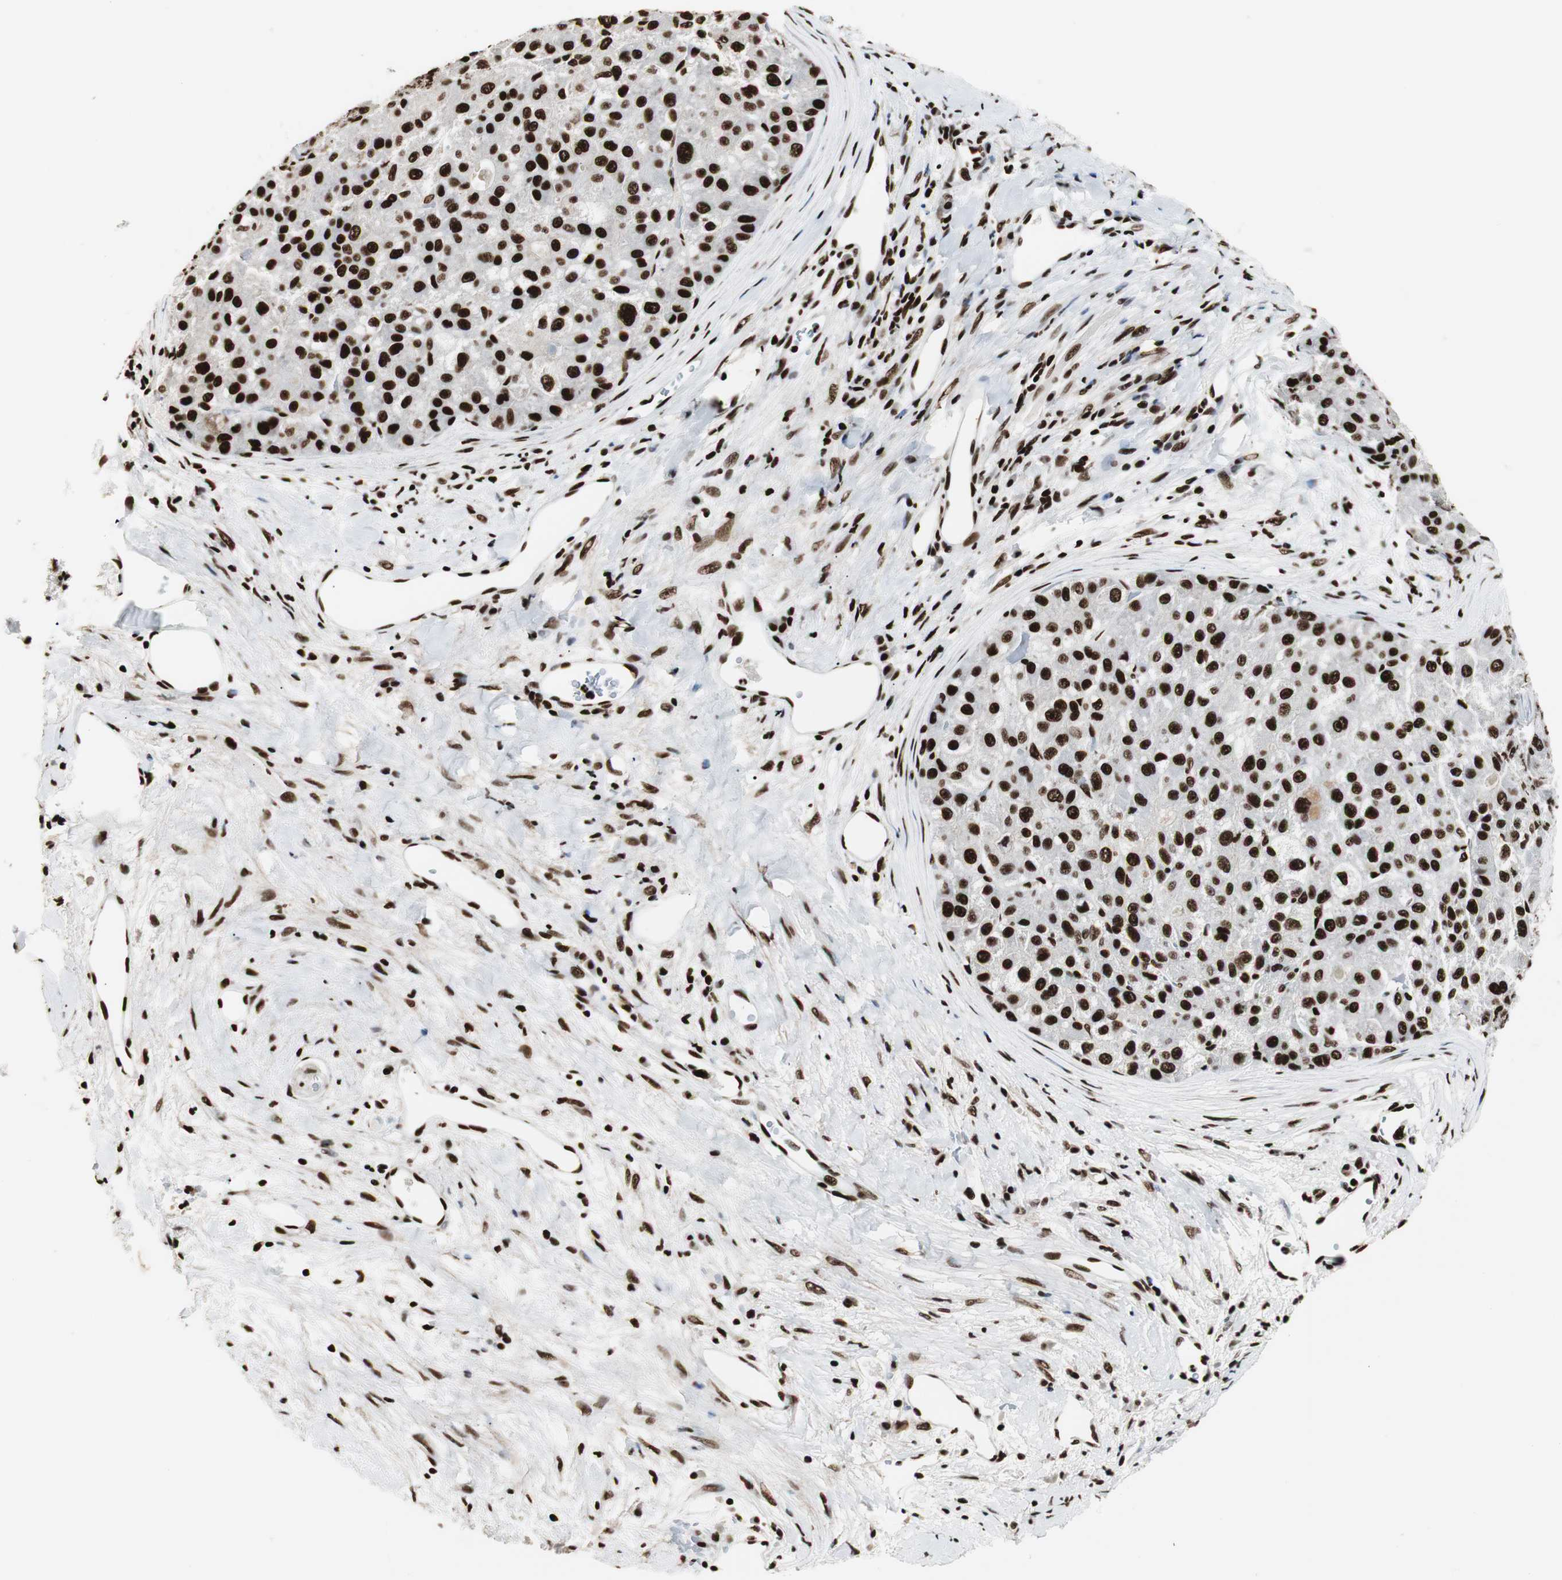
{"staining": {"intensity": "strong", "quantity": ">75%", "location": "nuclear"}, "tissue": "liver cancer", "cell_type": "Tumor cells", "image_type": "cancer", "snomed": [{"axis": "morphology", "description": "Carcinoma, Hepatocellular, NOS"}, {"axis": "topography", "description": "Liver"}], "caption": "Tumor cells demonstrate high levels of strong nuclear expression in about >75% of cells in hepatocellular carcinoma (liver).", "gene": "MTA2", "patient": {"sex": "male", "age": 80}}